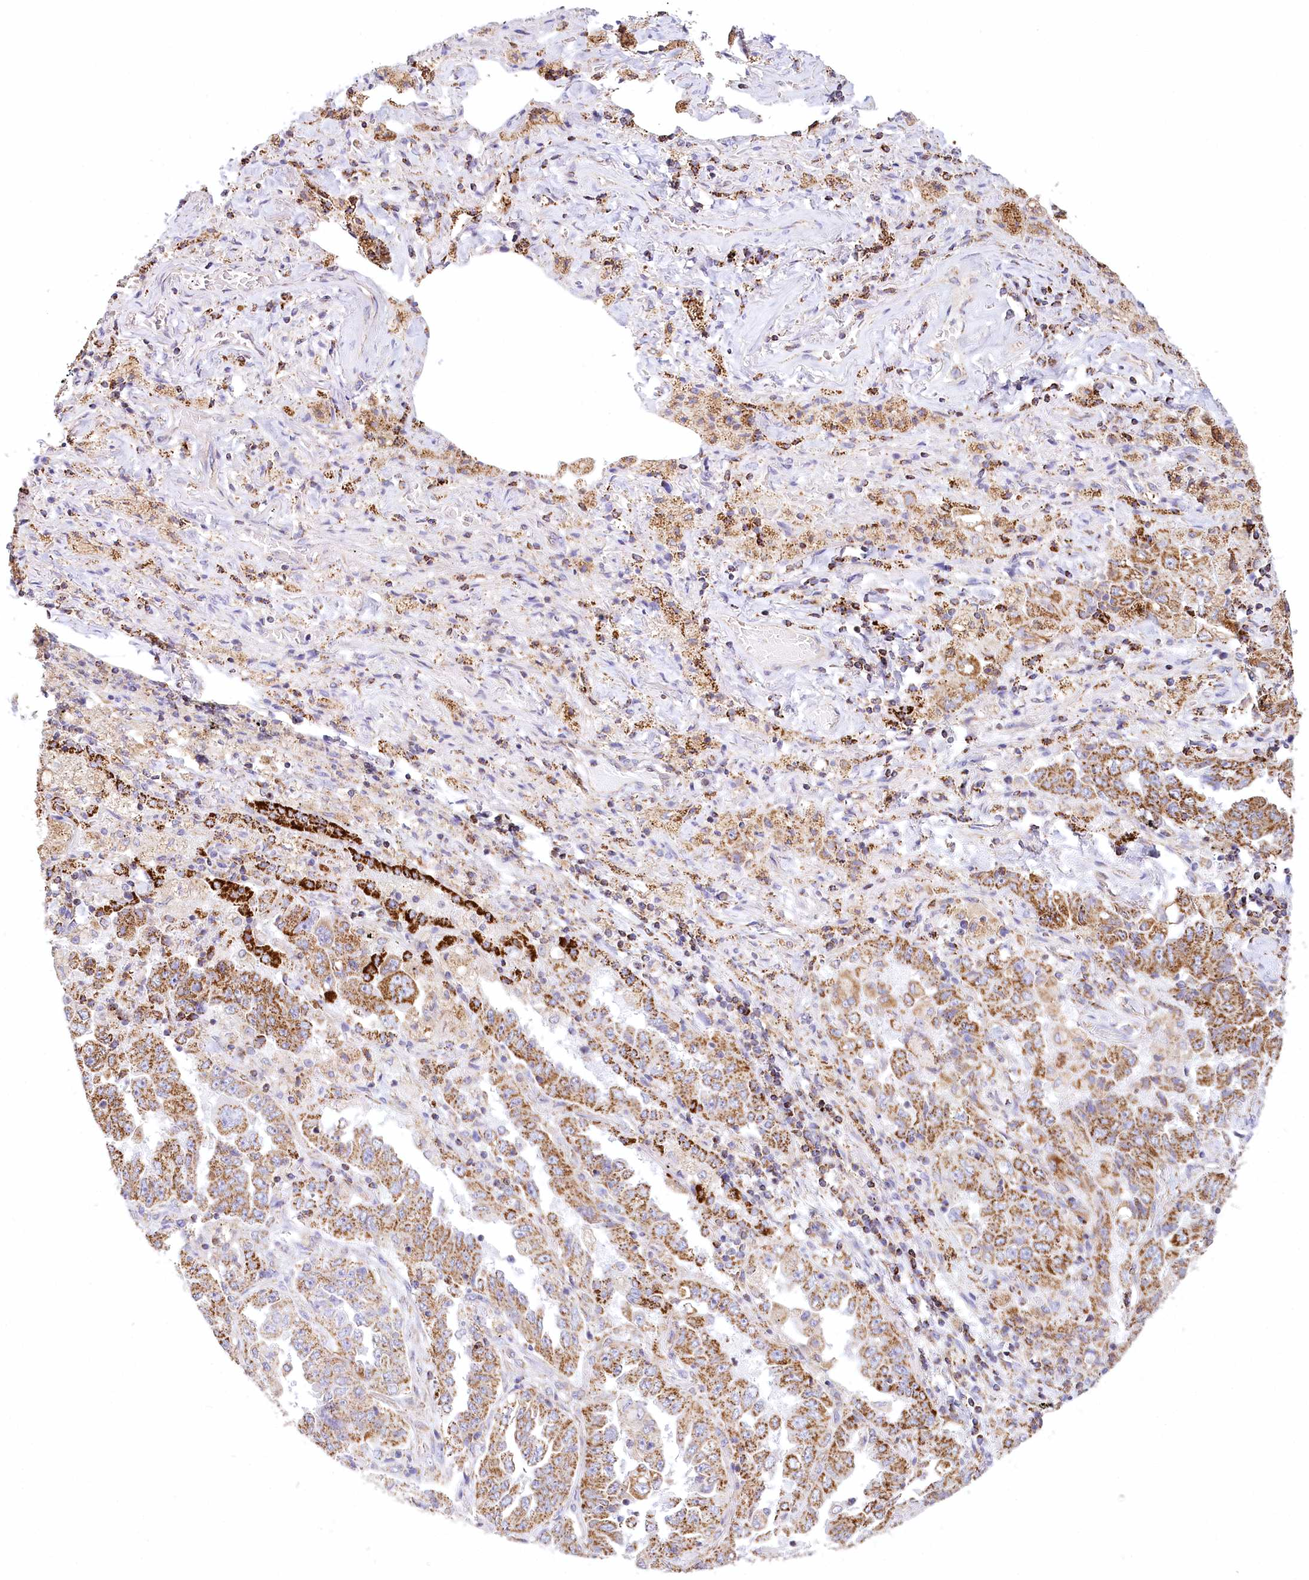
{"staining": {"intensity": "moderate", "quantity": ">75%", "location": "cytoplasmic/membranous"}, "tissue": "lung cancer", "cell_type": "Tumor cells", "image_type": "cancer", "snomed": [{"axis": "morphology", "description": "Adenocarcinoma, NOS"}, {"axis": "topography", "description": "Lung"}], "caption": "Human lung cancer (adenocarcinoma) stained with a brown dye shows moderate cytoplasmic/membranous positive positivity in about >75% of tumor cells.", "gene": "LSS", "patient": {"sex": "female", "age": 51}}